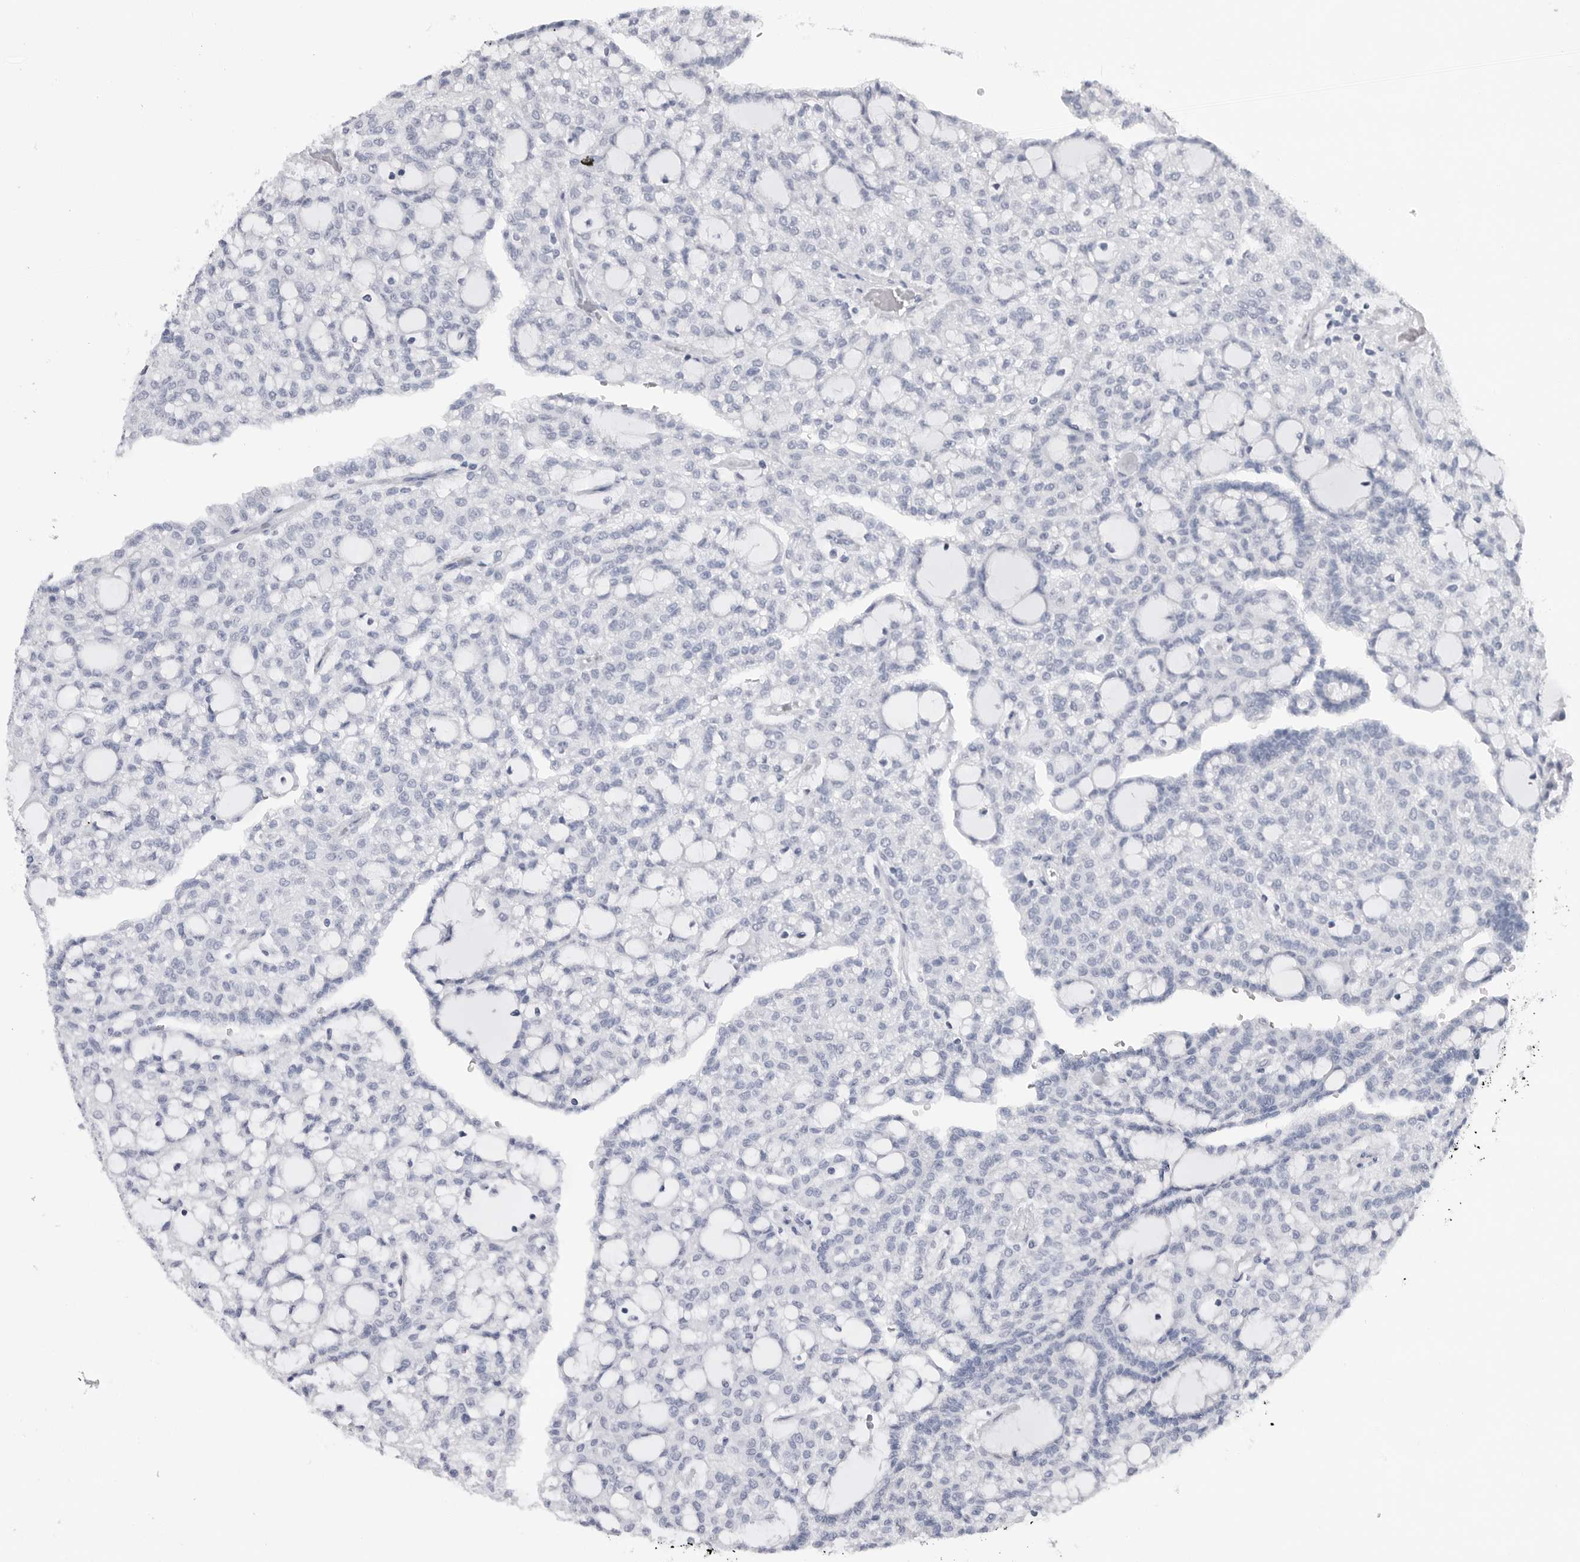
{"staining": {"intensity": "negative", "quantity": "none", "location": "none"}, "tissue": "renal cancer", "cell_type": "Tumor cells", "image_type": "cancer", "snomed": [{"axis": "morphology", "description": "Adenocarcinoma, NOS"}, {"axis": "topography", "description": "Kidney"}], "caption": "Histopathology image shows no significant protein positivity in tumor cells of renal cancer (adenocarcinoma).", "gene": "PGA3", "patient": {"sex": "male", "age": 63}}